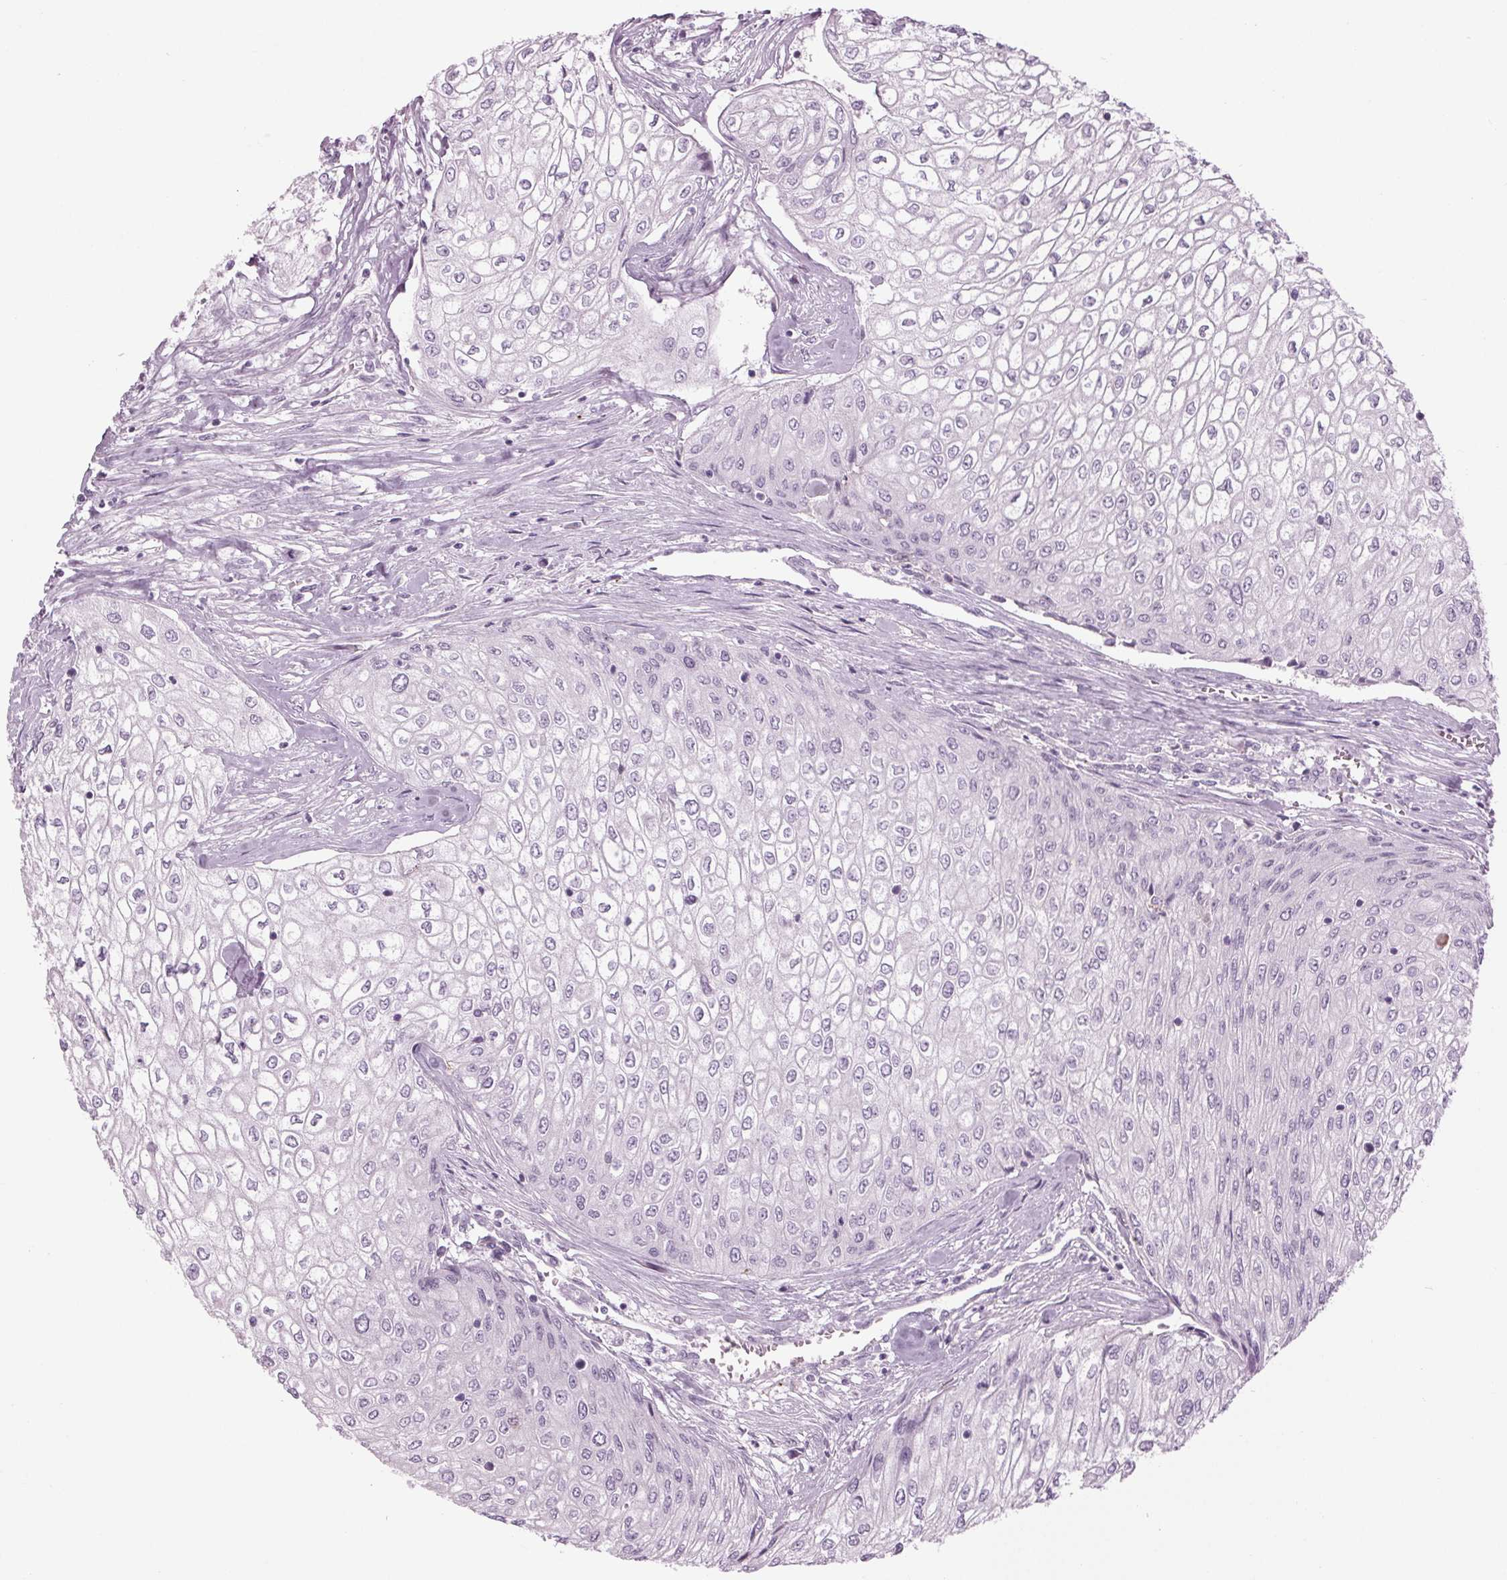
{"staining": {"intensity": "negative", "quantity": "none", "location": "none"}, "tissue": "urothelial cancer", "cell_type": "Tumor cells", "image_type": "cancer", "snomed": [{"axis": "morphology", "description": "Urothelial carcinoma, High grade"}, {"axis": "topography", "description": "Urinary bladder"}], "caption": "This image is of urothelial carcinoma (high-grade) stained with immunohistochemistry to label a protein in brown with the nuclei are counter-stained blue. There is no positivity in tumor cells.", "gene": "CYP3A43", "patient": {"sex": "male", "age": 62}}